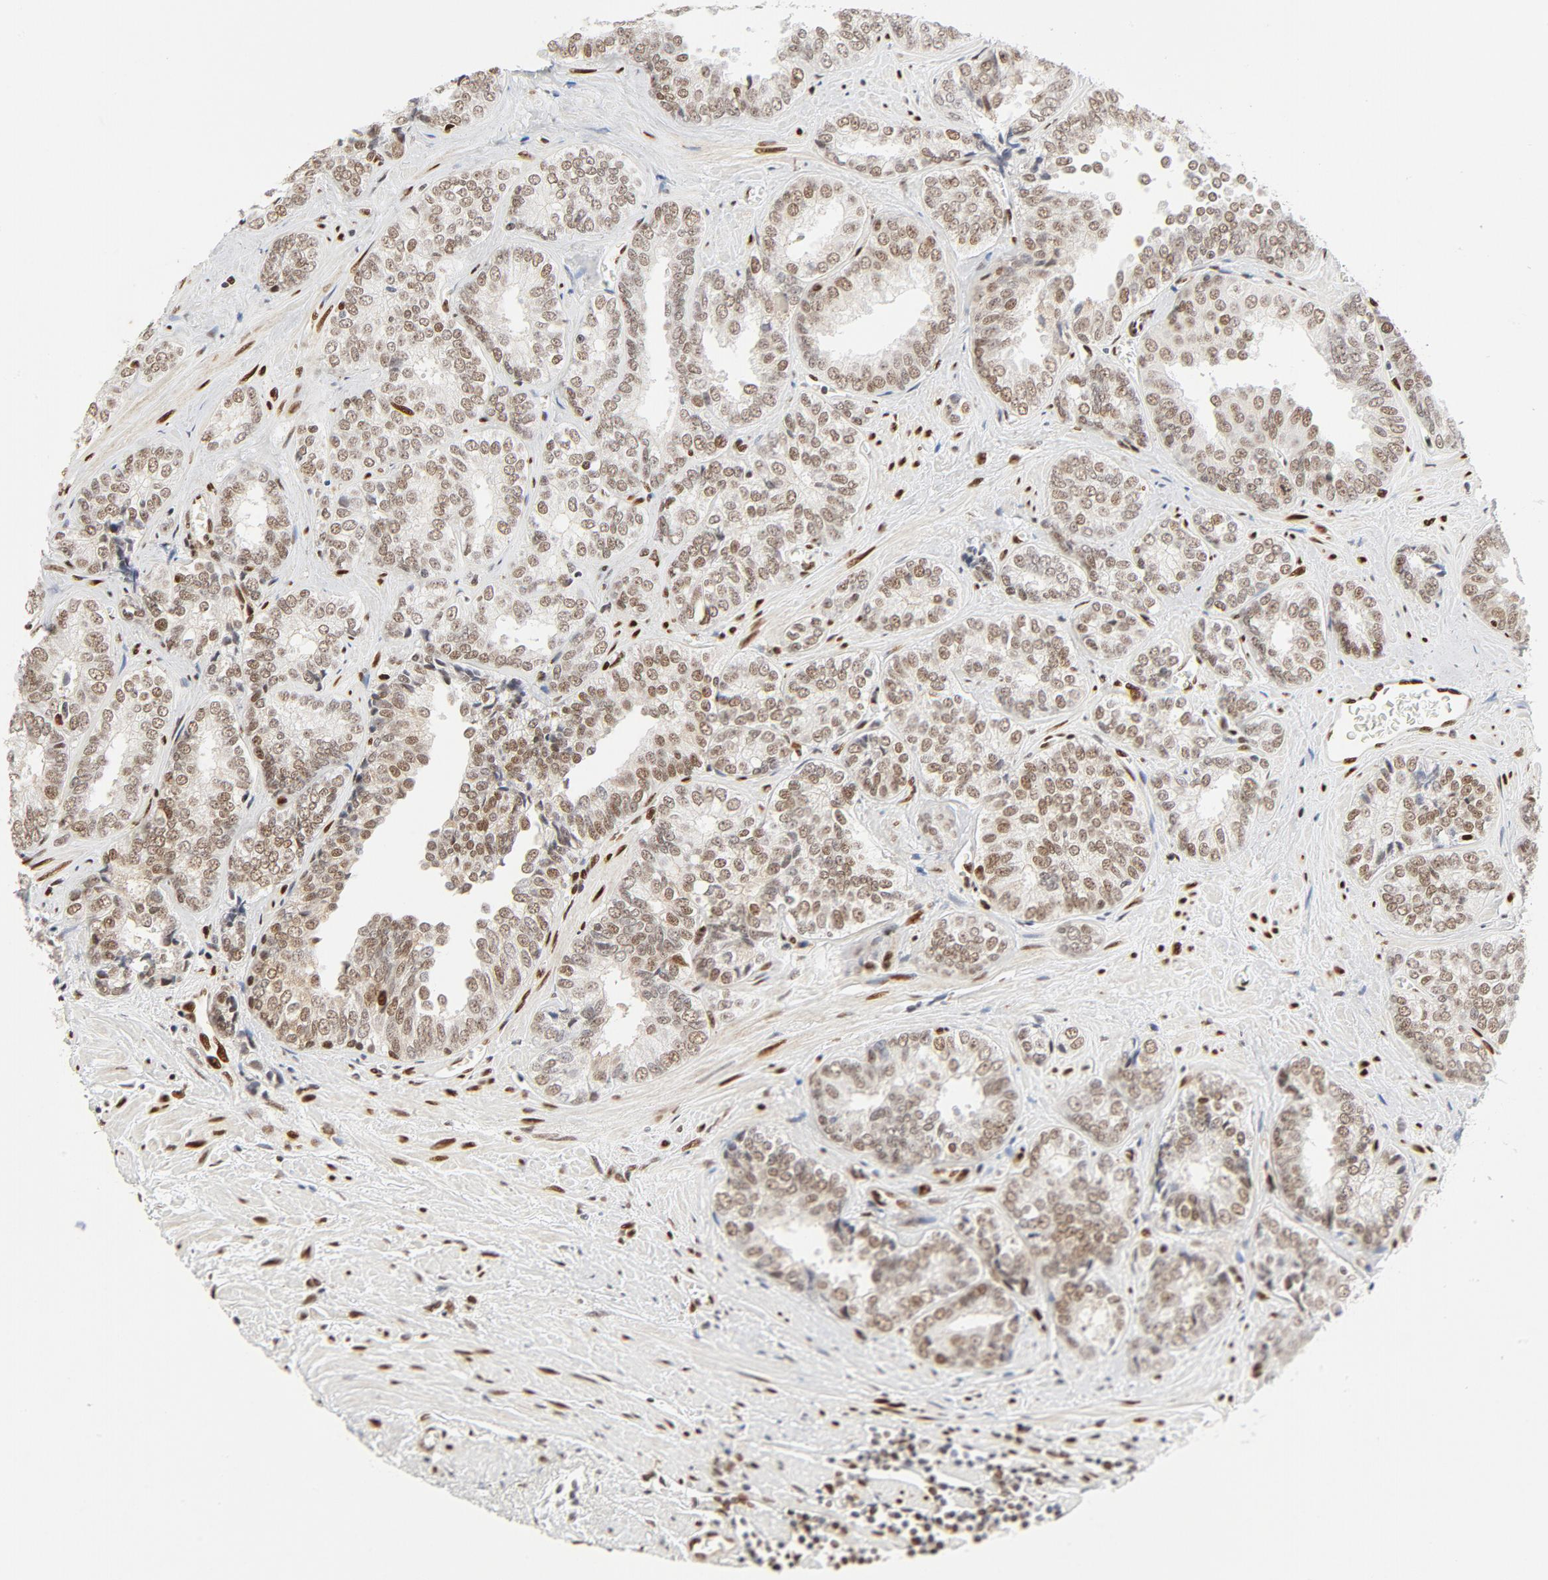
{"staining": {"intensity": "weak", "quantity": ">75%", "location": "nuclear"}, "tissue": "prostate cancer", "cell_type": "Tumor cells", "image_type": "cancer", "snomed": [{"axis": "morphology", "description": "Adenocarcinoma, High grade"}, {"axis": "topography", "description": "Prostate"}], "caption": "High-grade adenocarcinoma (prostate) stained for a protein demonstrates weak nuclear positivity in tumor cells.", "gene": "MEF2A", "patient": {"sex": "male", "age": 67}}